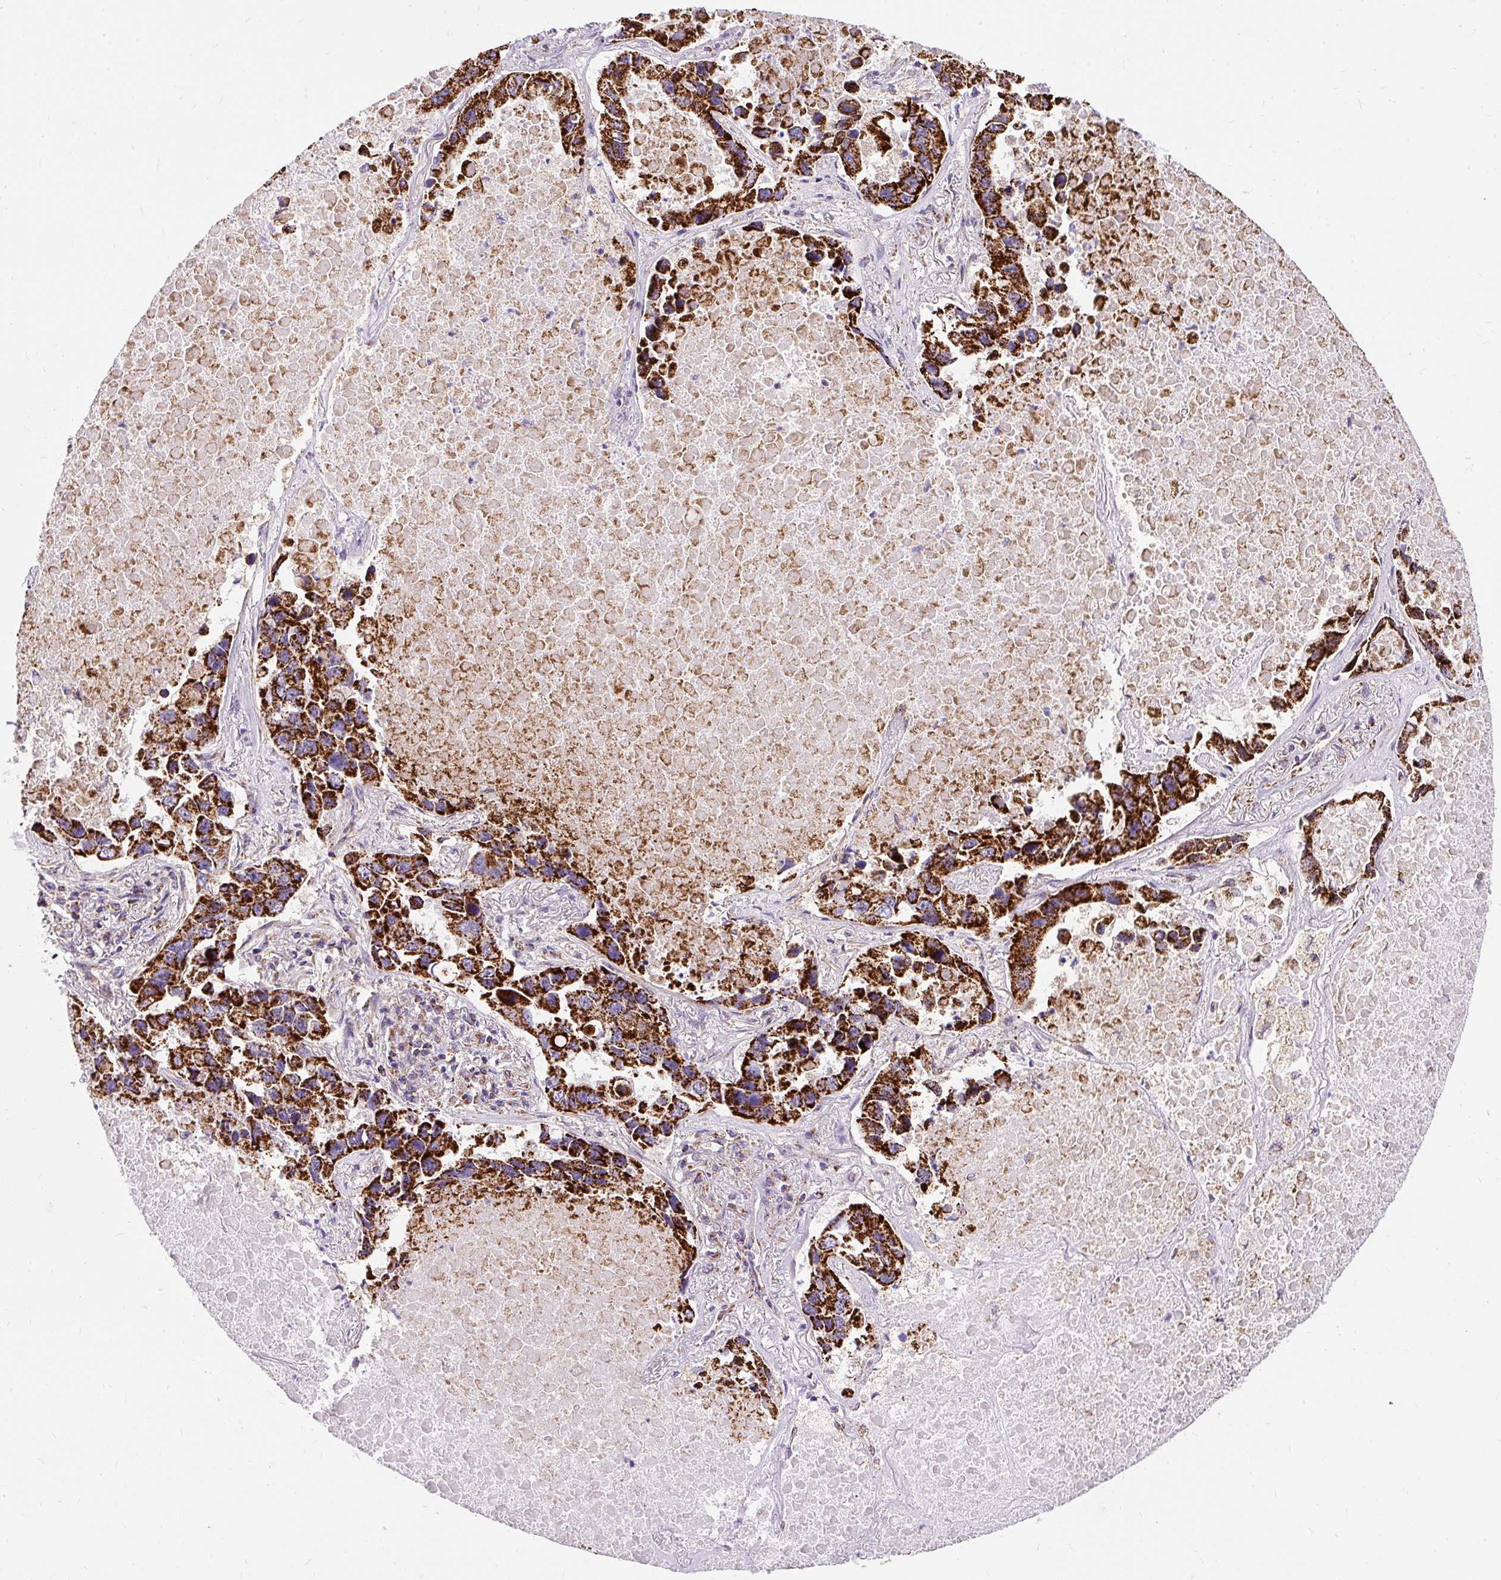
{"staining": {"intensity": "strong", "quantity": ">75%", "location": "cytoplasmic/membranous"}, "tissue": "lung cancer", "cell_type": "Tumor cells", "image_type": "cancer", "snomed": [{"axis": "morphology", "description": "Adenocarcinoma, NOS"}, {"axis": "topography", "description": "Lung"}], "caption": "Protein staining of adenocarcinoma (lung) tissue shows strong cytoplasmic/membranous staining in approximately >75% of tumor cells.", "gene": "CEP290", "patient": {"sex": "male", "age": 64}}